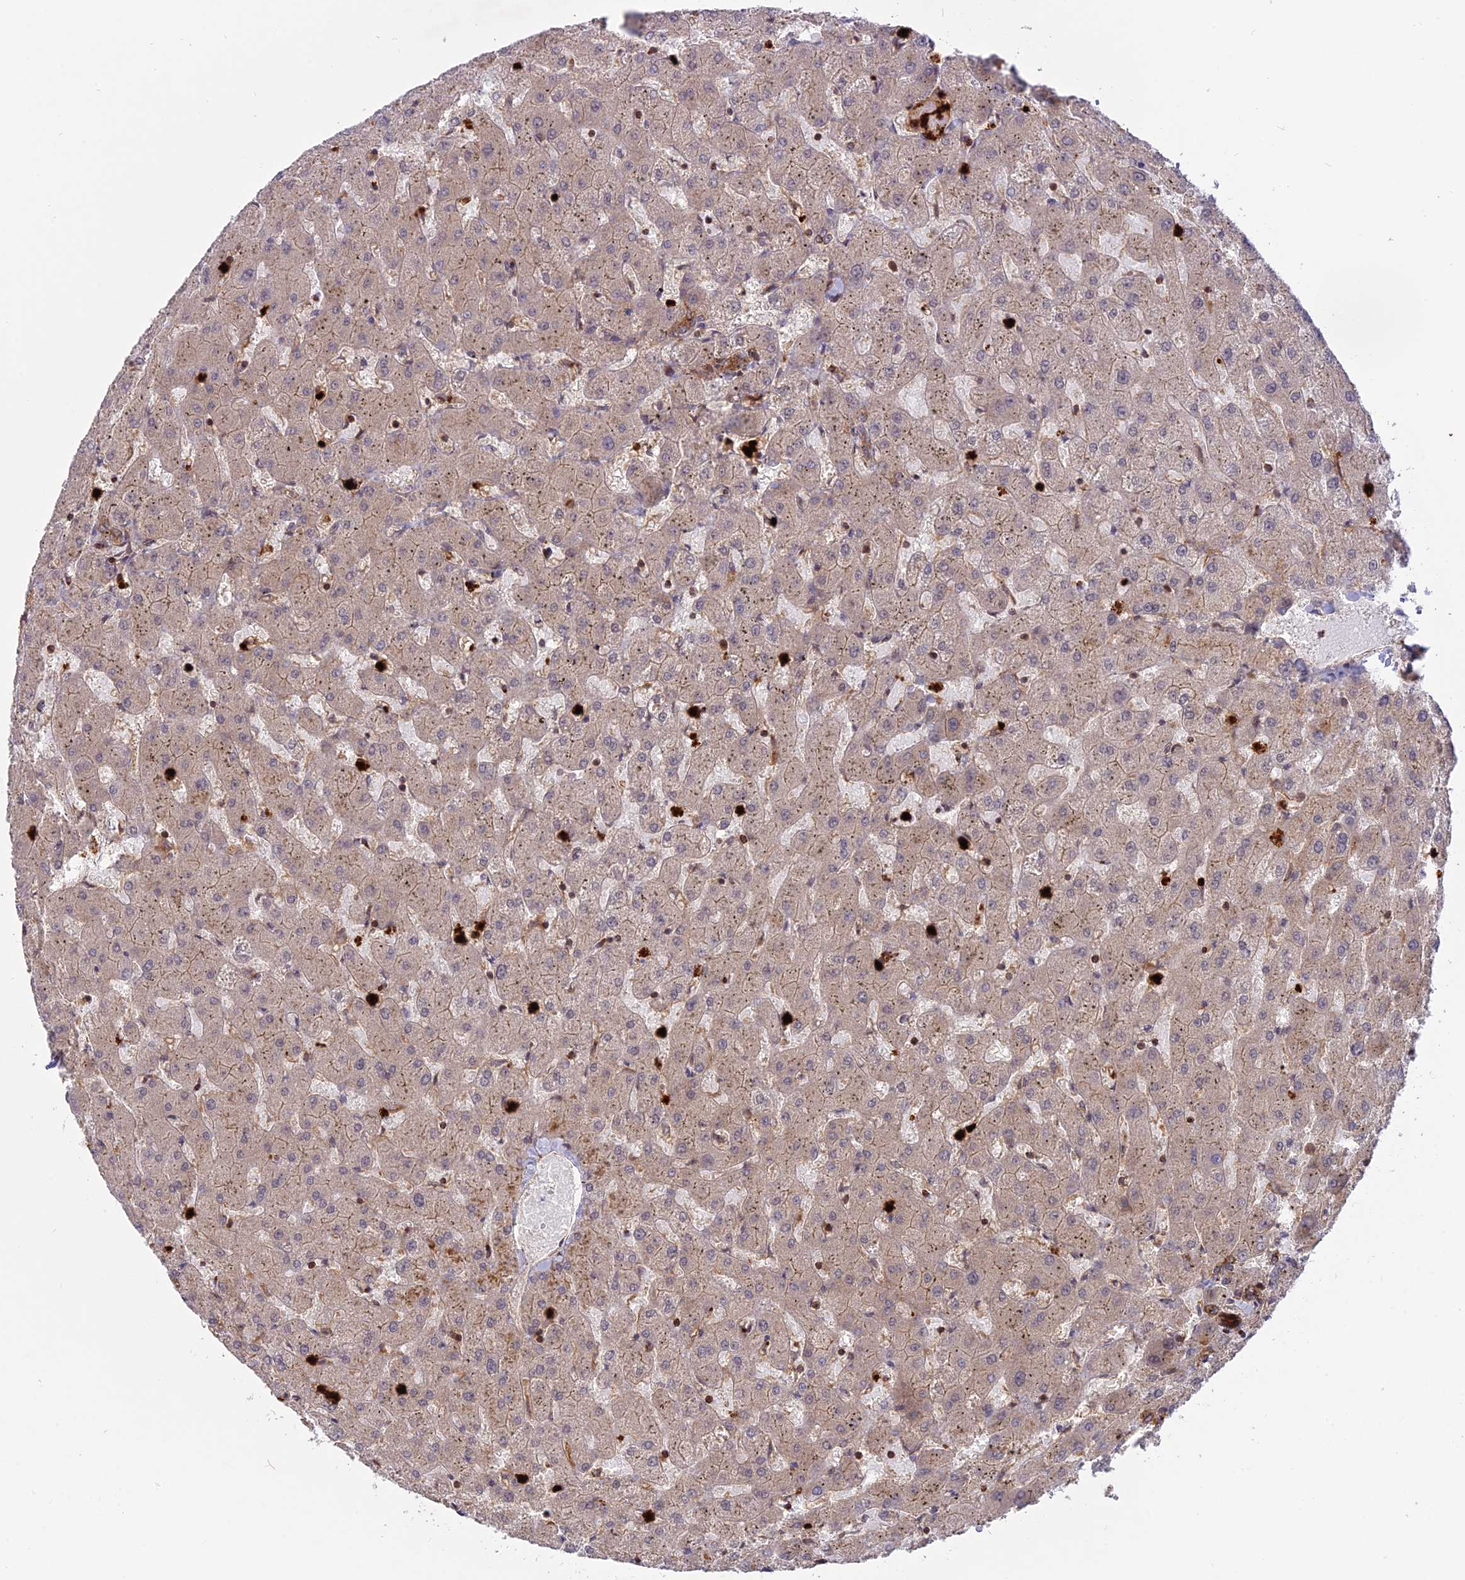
{"staining": {"intensity": "moderate", "quantity": "25%-75%", "location": "cytoplasmic/membranous"}, "tissue": "liver", "cell_type": "Cholangiocytes", "image_type": "normal", "snomed": [{"axis": "morphology", "description": "Normal tissue, NOS"}, {"axis": "topography", "description": "Liver"}], "caption": "The immunohistochemical stain highlights moderate cytoplasmic/membranous positivity in cholangiocytes of benign liver.", "gene": "PHLDB3", "patient": {"sex": "female", "age": 63}}